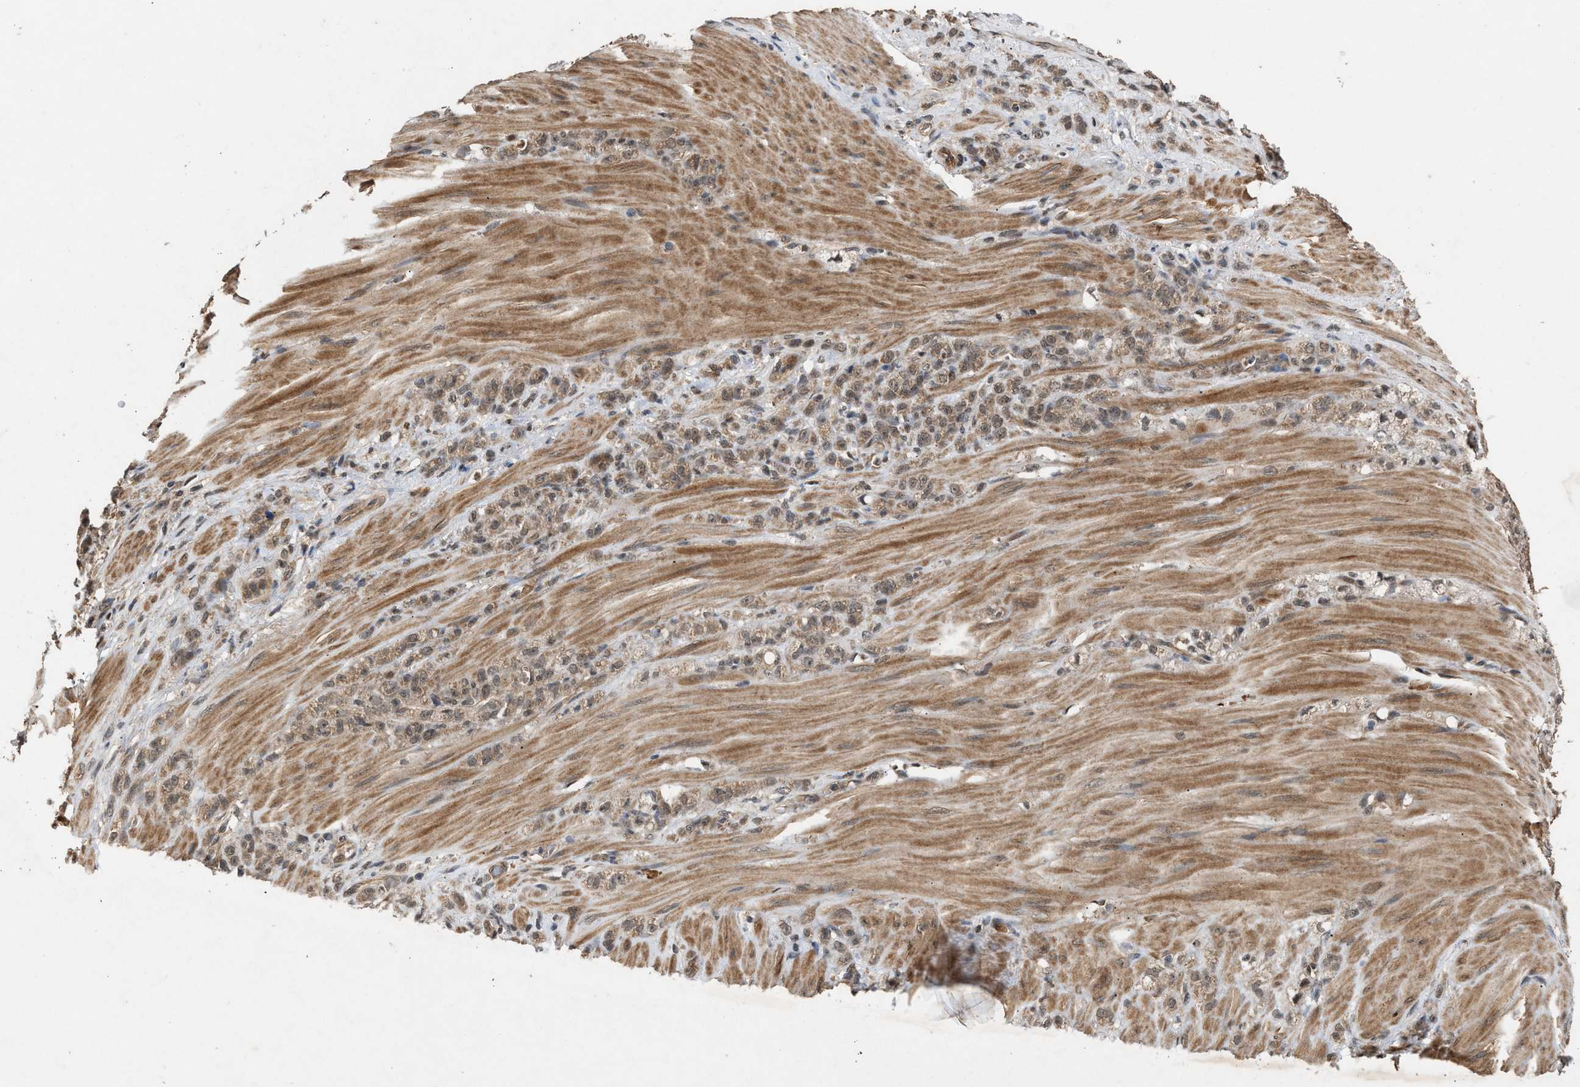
{"staining": {"intensity": "weak", "quantity": ">75%", "location": "cytoplasmic/membranous,nuclear"}, "tissue": "stomach cancer", "cell_type": "Tumor cells", "image_type": "cancer", "snomed": [{"axis": "morphology", "description": "Normal tissue, NOS"}, {"axis": "morphology", "description": "Adenocarcinoma, NOS"}, {"axis": "topography", "description": "Stomach"}], "caption": "A low amount of weak cytoplasmic/membranous and nuclear positivity is appreciated in about >75% of tumor cells in adenocarcinoma (stomach) tissue.", "gene": "RUSC2", "patient": {"sex": "male", "age": 82}}